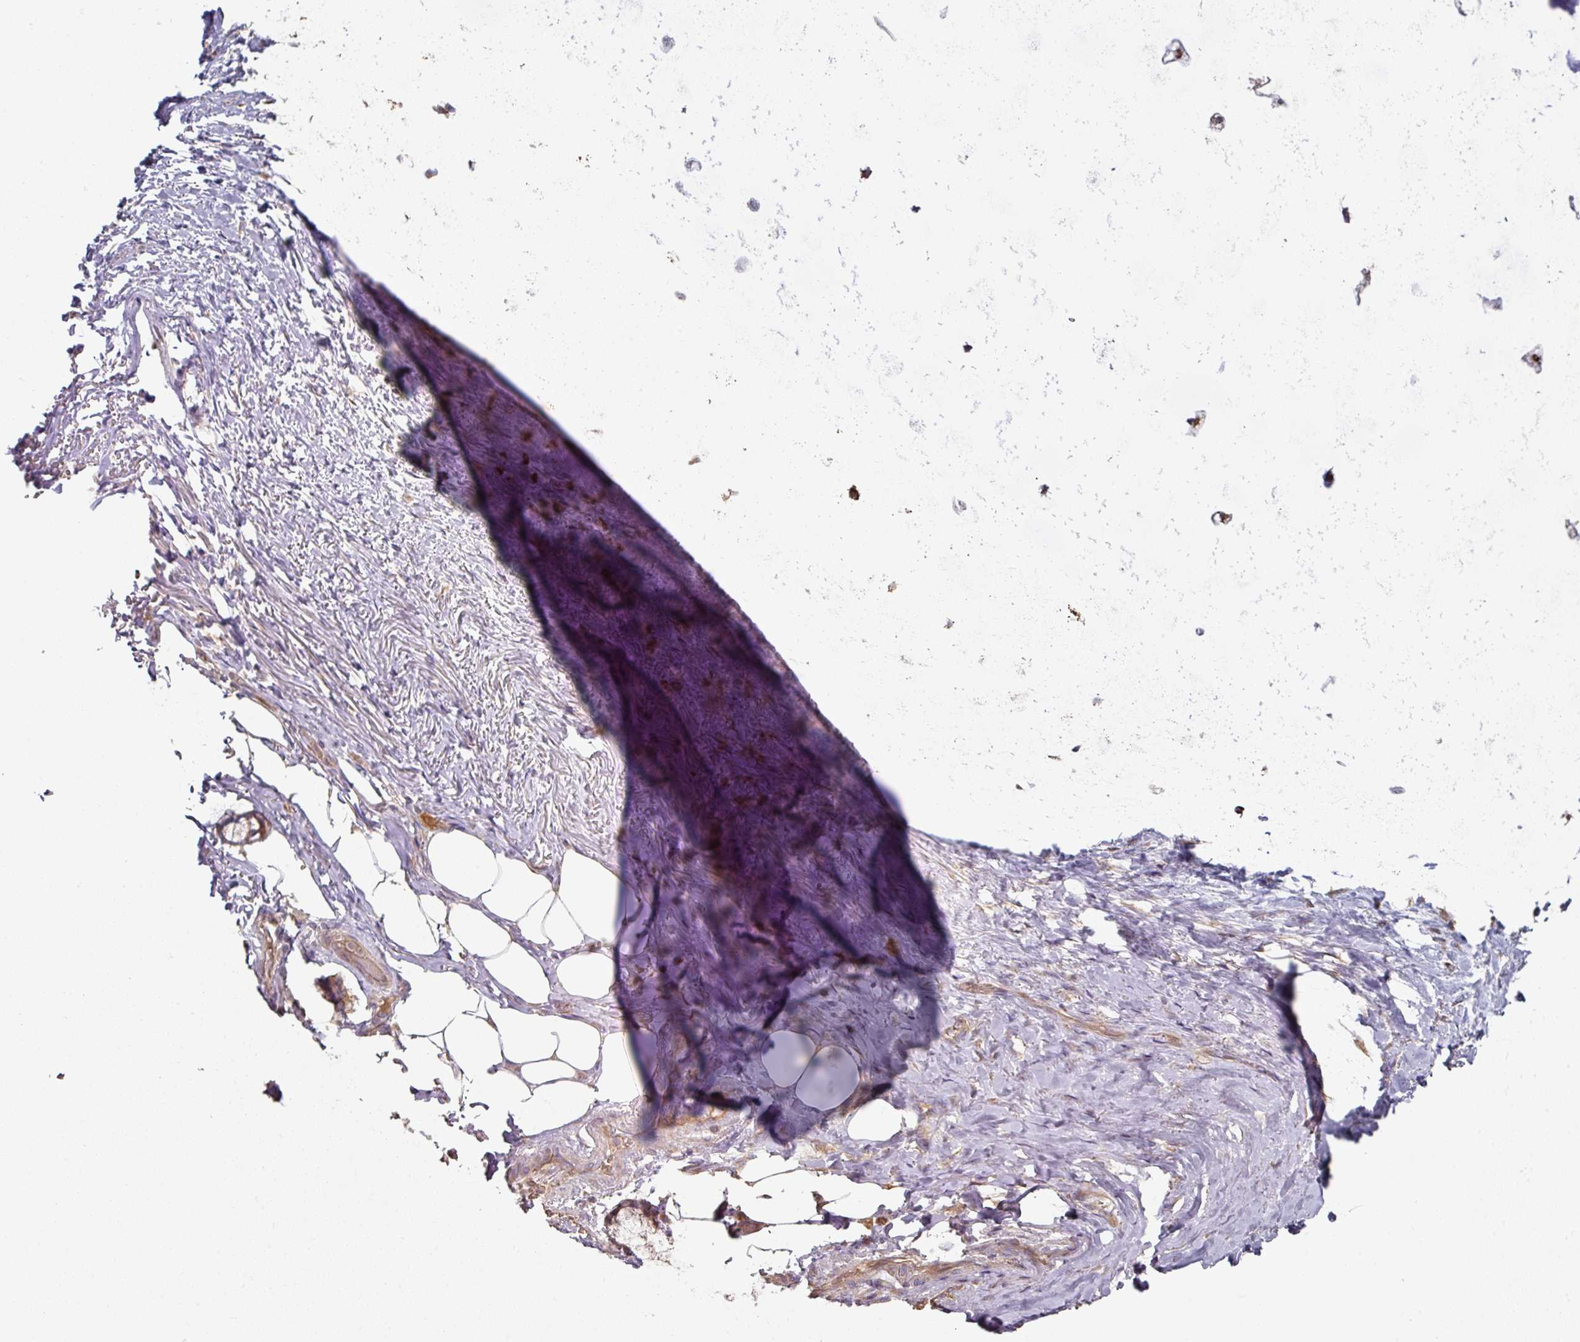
{"staining": {"intensity": "moderate", "quantity": ">75%", "location": "cytoplasmic/membranous"}, "tissue": "adipose tissue", "cell_type": "Adipocytes", "image_type": "normal", "snomed": [{"axis": "morphology", "description": "Normal tissue, NOS"}, {"axis": "topography", "description": "Cartilage tissue"}, {"axis": "topography", "description": "Bronchus"}], "caption": "Adipocytes reveal moderate cytoplasmic/membranous positivity in approximately >75% of cells in unremarkable adipose tissue. The protein is stained brown, and the nuclei are stained in blue (DAB (3,3'-diaminobenzidine) IHC with brightfield microscopy, high magnification).", "gene": "DNAJC7", "patient": {"sex": "male", "age": 56}}